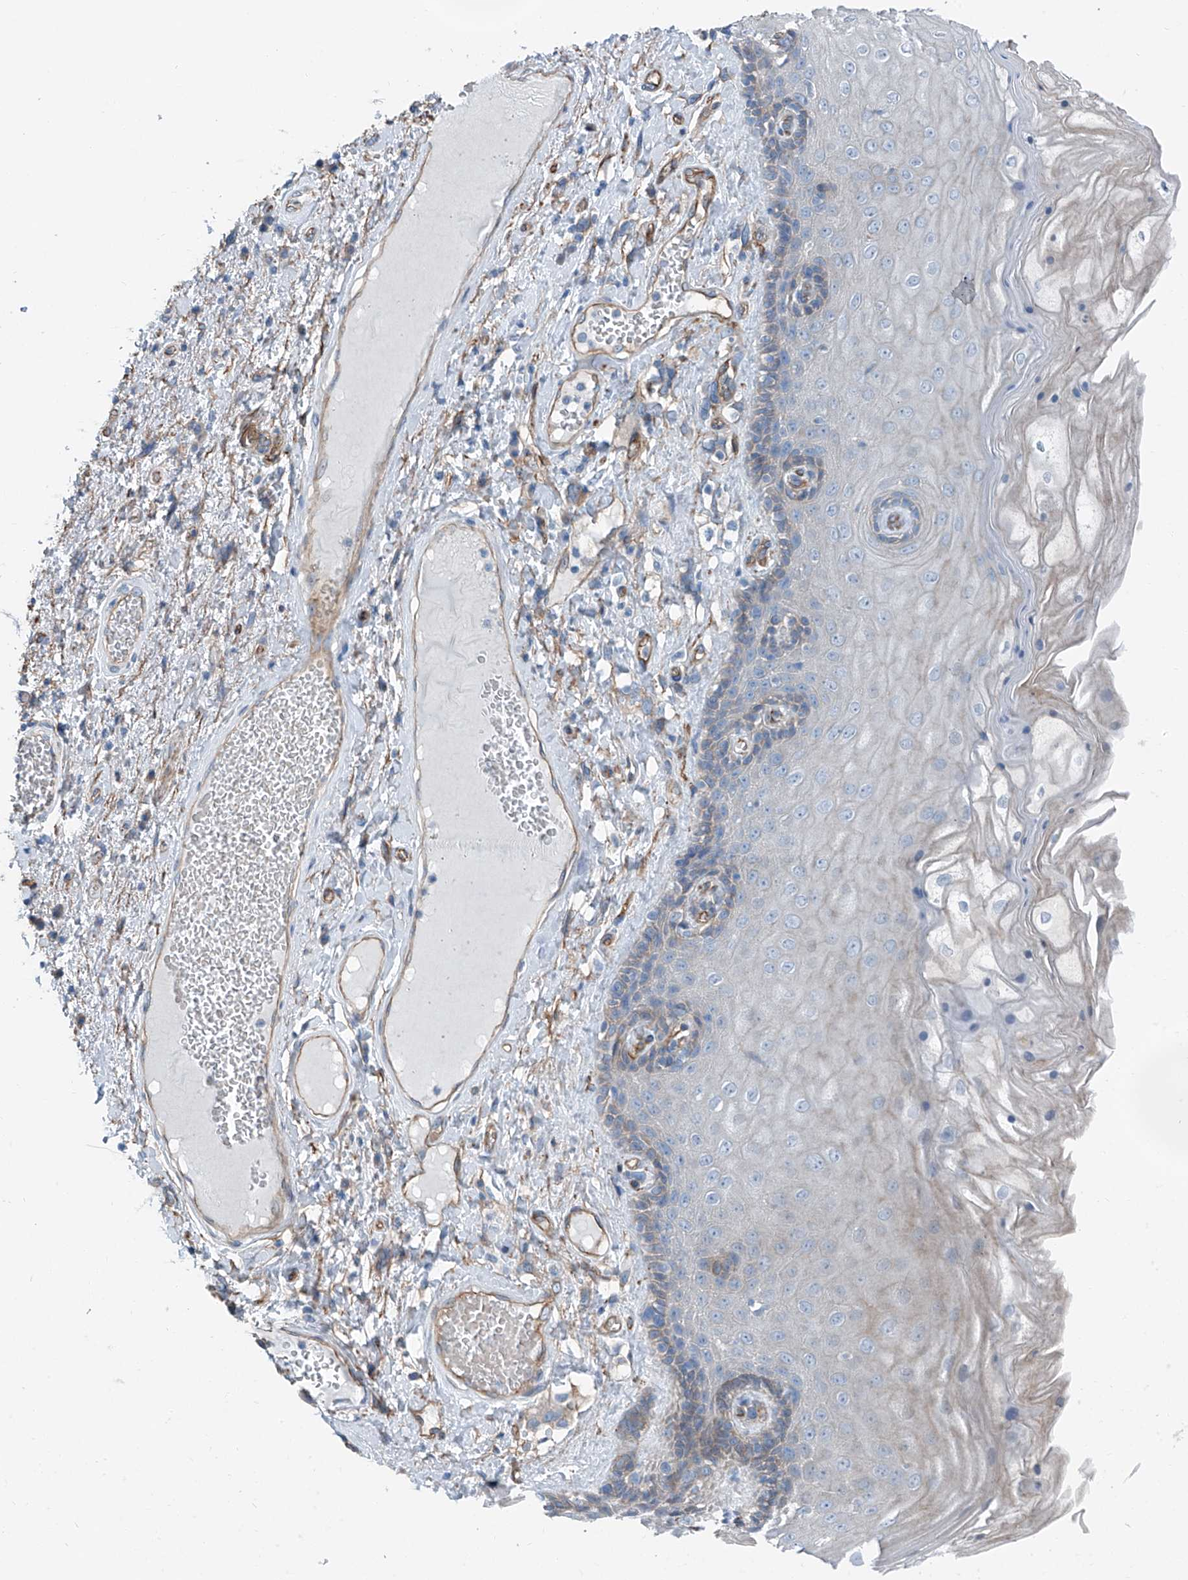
{"staining": {"intensity": "moderate", "quantity": "<25%", "location": "cytoplasmic/membranous"}, "tissue": "skin", "cell_type": "Epidermal cells", "image_type": "normal", "snomed": [{"axis": "morphology", "description": "Normal tissue, NOS"}, {"axis": "topography", "description": "Anal"}], "caption": "IHC of unremarkable skin displays low levels of moderate cytoplasmic/membranous positivity in about <25% of epidermal cells. The staining was performed using DAB (3,3'-diaminobenzidine), with brown indicating positive protein expression. Nuclei are stained blue with hematoxylin.", "gene": "THEMIS2", "patient": {"sex": "male", "age": 69}}